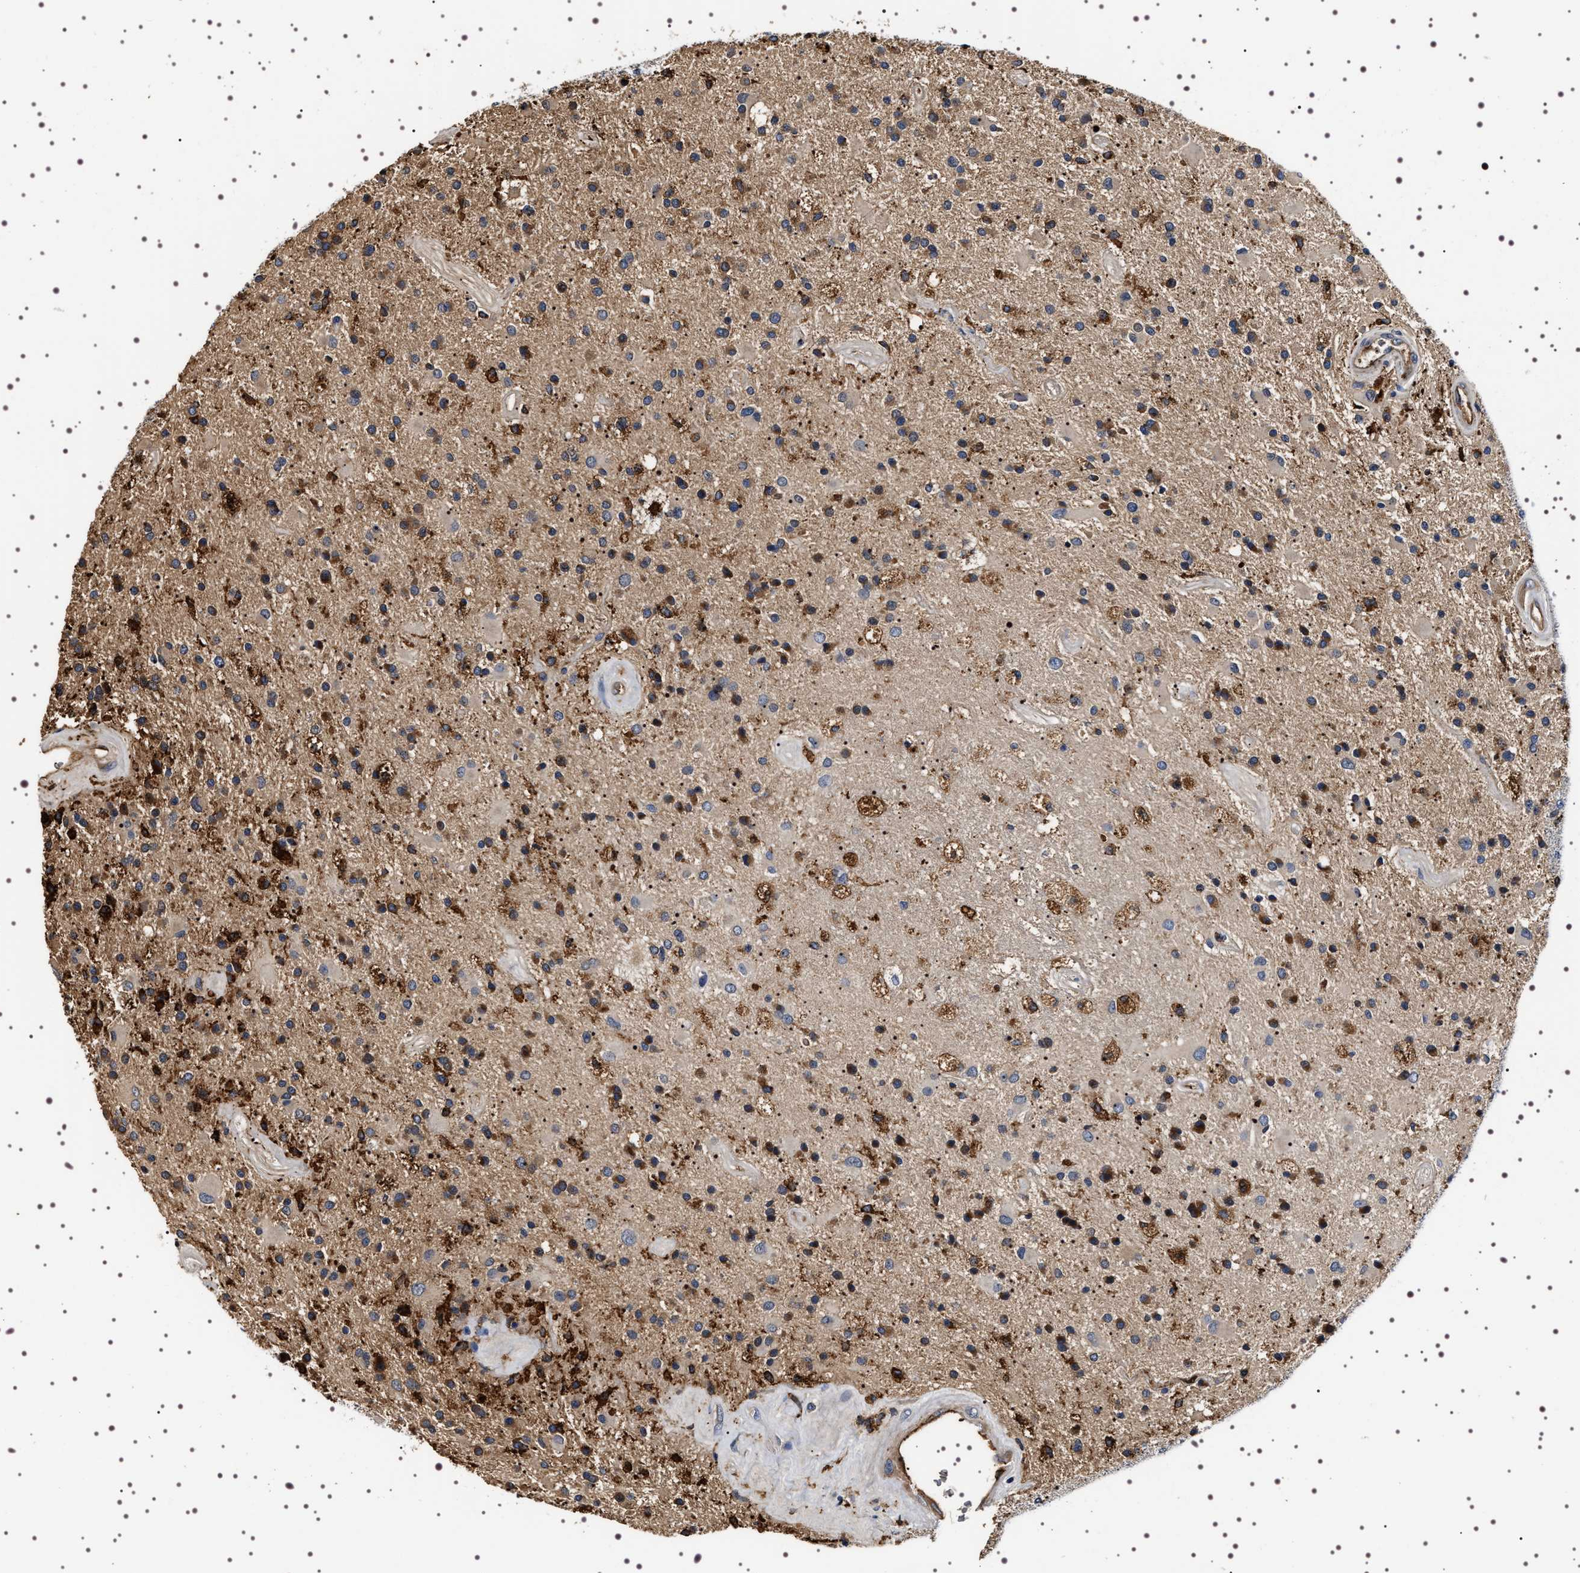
{"staining": {"intensity": "moderate", "quantity": "<25%", "location": "cytoplasmic/membranous"}, "tissue": "glioma", "cell_type": "Tumor cells", "image_type": "cancer", "snomed": [{"axis": "morphology", "description": "Glioma, malignant, Low grade"}, {"axis": "topography", "description": "Brain"}], "caption": "Glioma was stained to show a protein in brown. There is low levels of moderate cytoplasmic/membranous expression in about <25% of tumor cells.", "gene": "ALPL", "patient": {"sex": "male", "age": 58}}